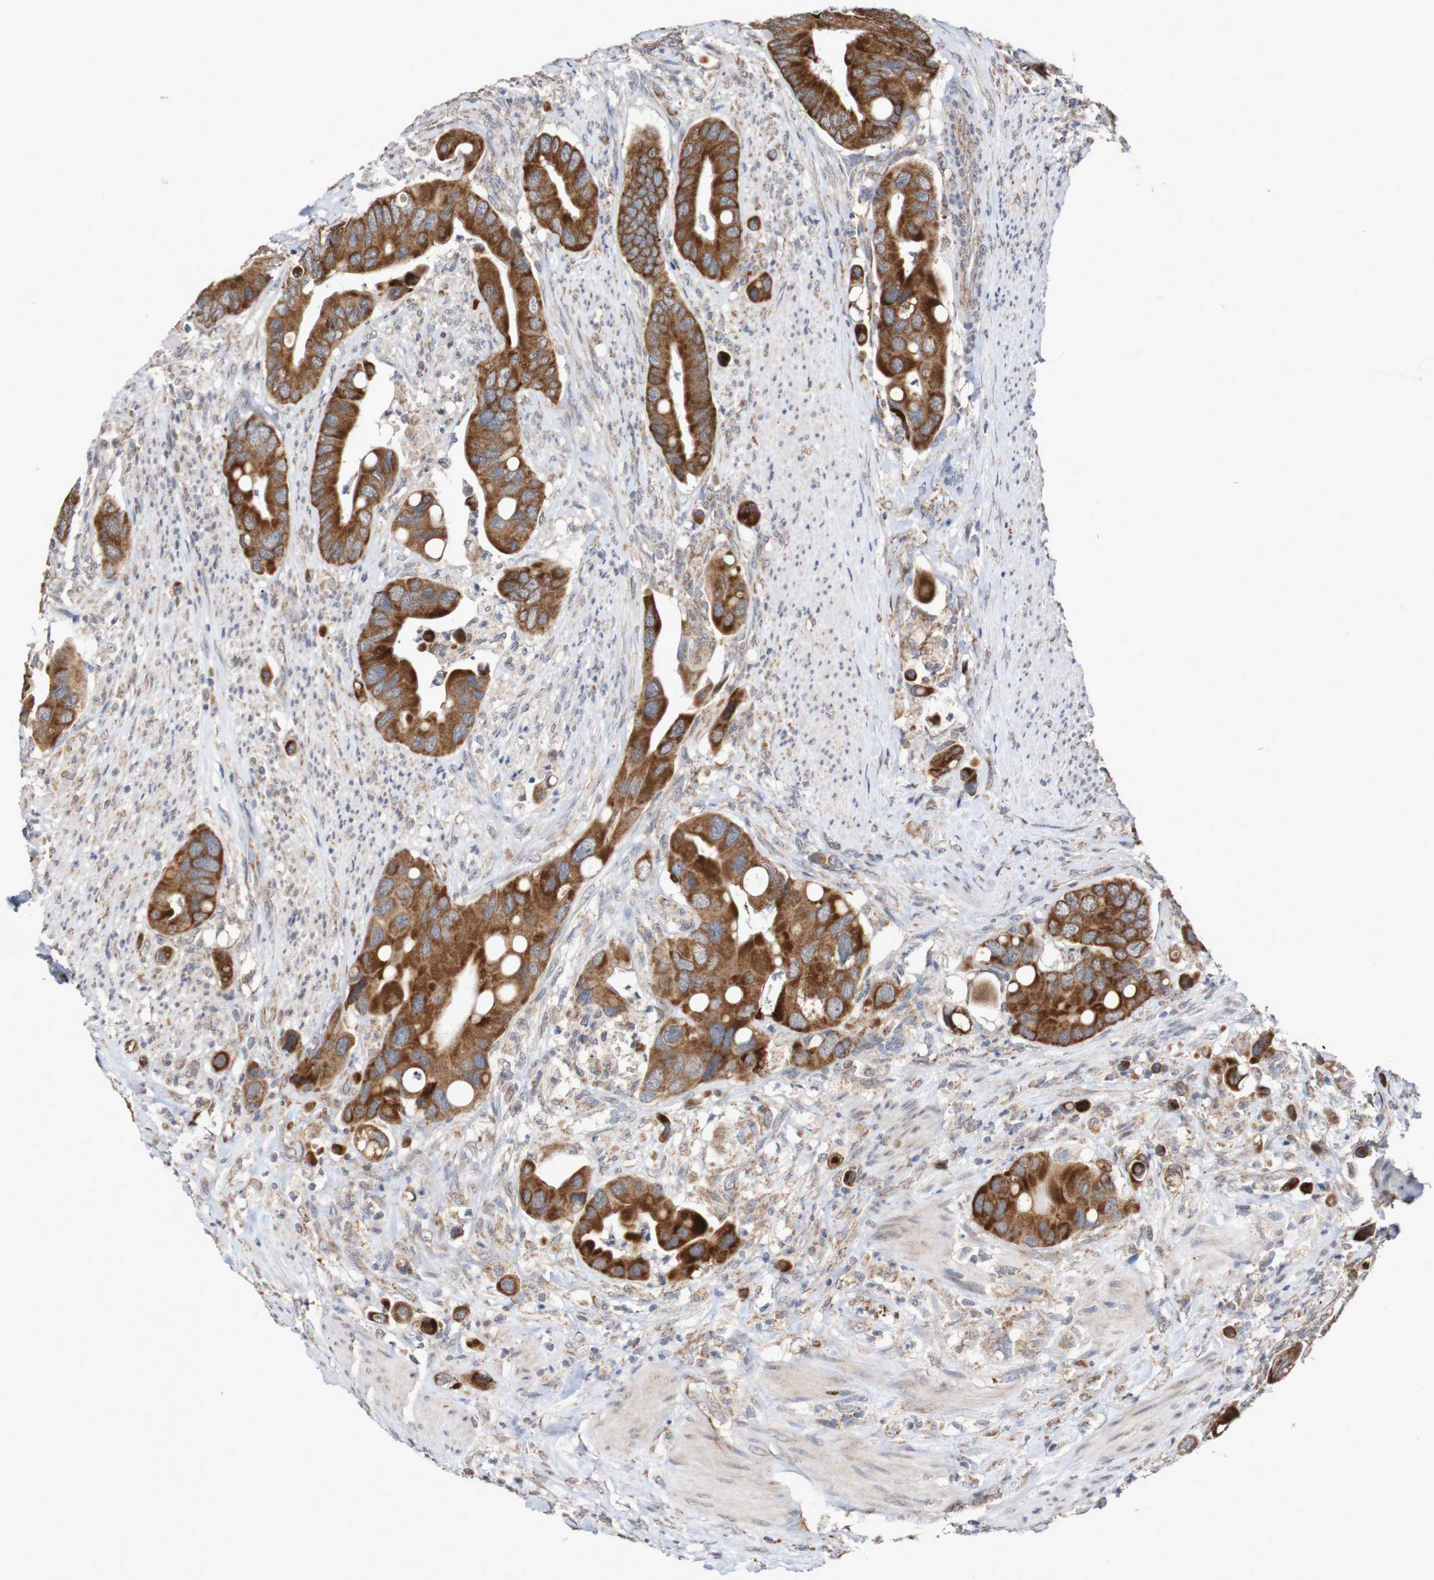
{"staining": {"intensity": "strong", "quantity": ">75%", "location": "cytoplasmic/membranous"}, "tissue": "colorectal cancer", "cell_type": "Tumor cells", "image_type": "cancer", "snomed": [{"axis": "morphology", "description": "Adenocarcinoma, NOS"}, {"axis": "topography", "description": "Rectum"}], "caption": "Protein expression analysis of human colorectal cancer reveals strong cytoplasmic/membranous staining in about >75% of tumor cells. The staining was performed using DAB (3,3'-diaminobenzidine), with brown indicating positive protein expression. Nuclei are stained blue with hematoxylin.", "gene": "DVL1", "patient": {"sex": "female", "age": 57}}